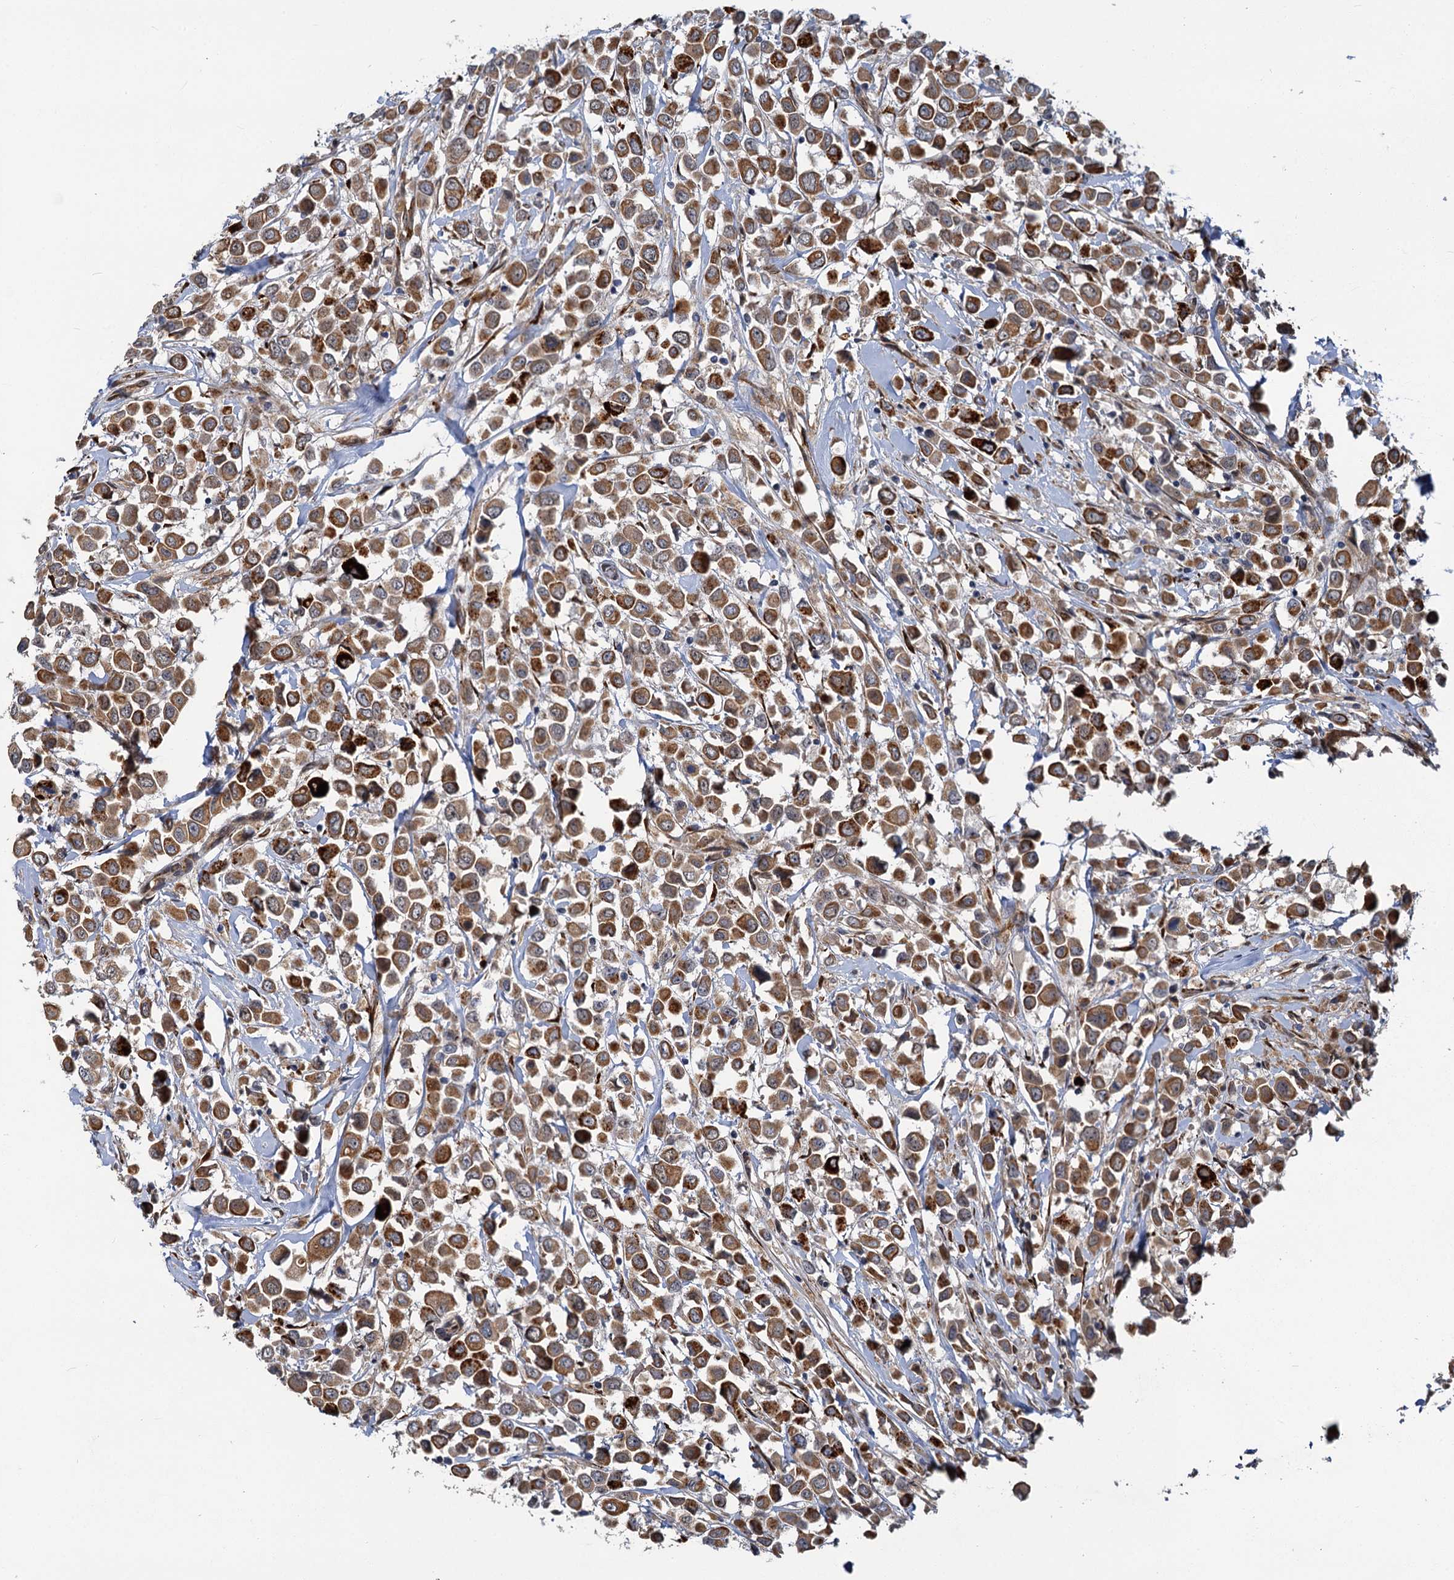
{"staining": {"intensity": "strong", "quantity": ">75%", "location": "cytoplasmic/membranous"}, "tissue": "breast cancer", "cell_type": "Tumor cells", "image_type": "cancer", "snomed": [{"axis": "morphology", "description": "Duct carcinoma"}, {"axis": "topography", "description": "Breast"}], "caption": "Protein expression analysis of breast invasive ductal carcinoma shows strong cytoplasmic/membranous staining in about >75% of tumor cells.", "gene": "APBA2", "patient": {"sex": "female", "age": 61}}